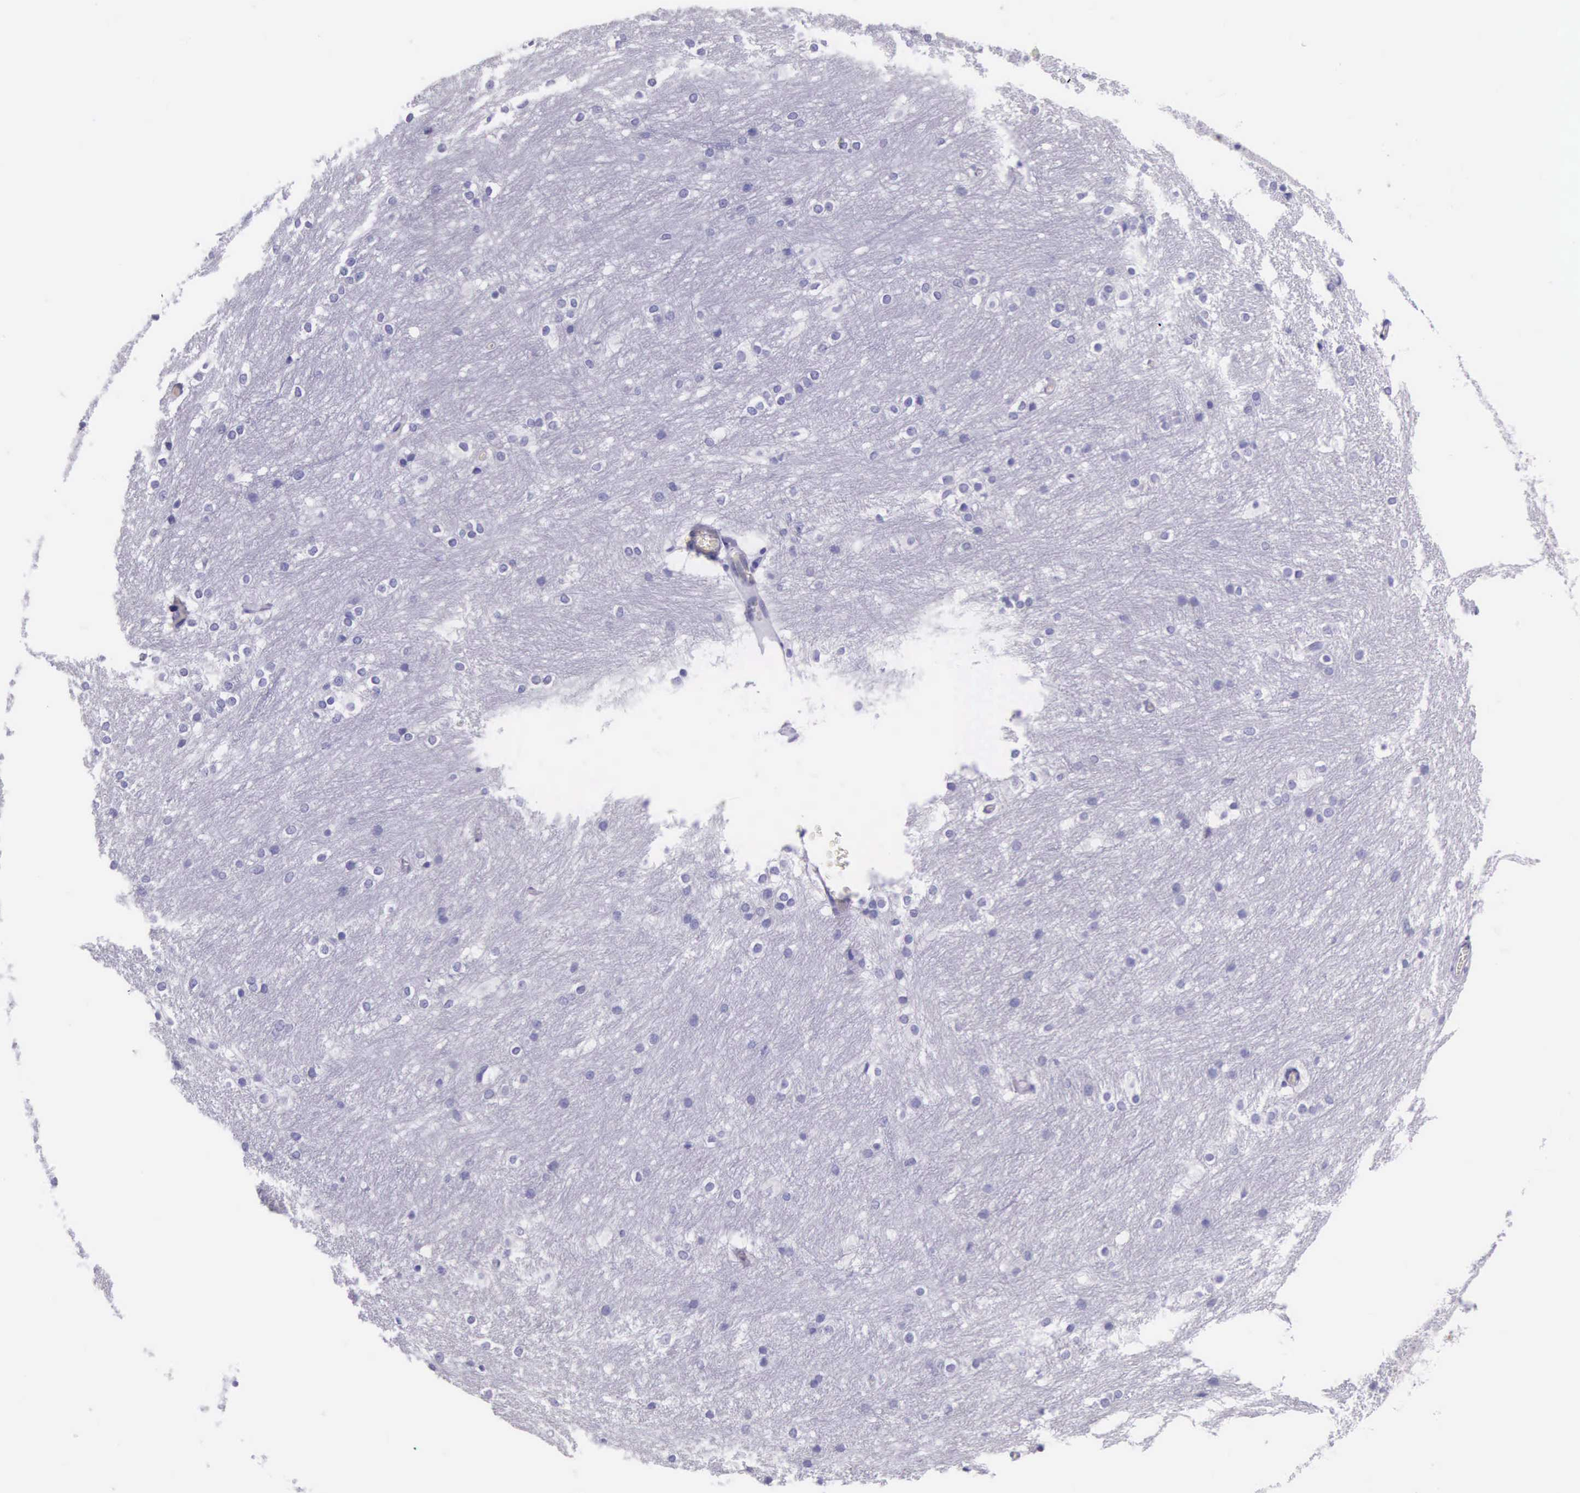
{"staining": {"intensity": "negative", "quantity": "none", "location": "none"}, "tissue": "caudate", "cell_type": "Glial cells", "image_type": "normal", "snomed": [{"axis": "morphology", "description": "Normal tissue, NOS"}, {"axis": "topography", "description": "Lateral ventricle wall"}], "caption": "The histopathology image displays no significant expression in glial cells of caudate.", "gene": "FCN1", "patient": {"sex": "female", "age": 19}}